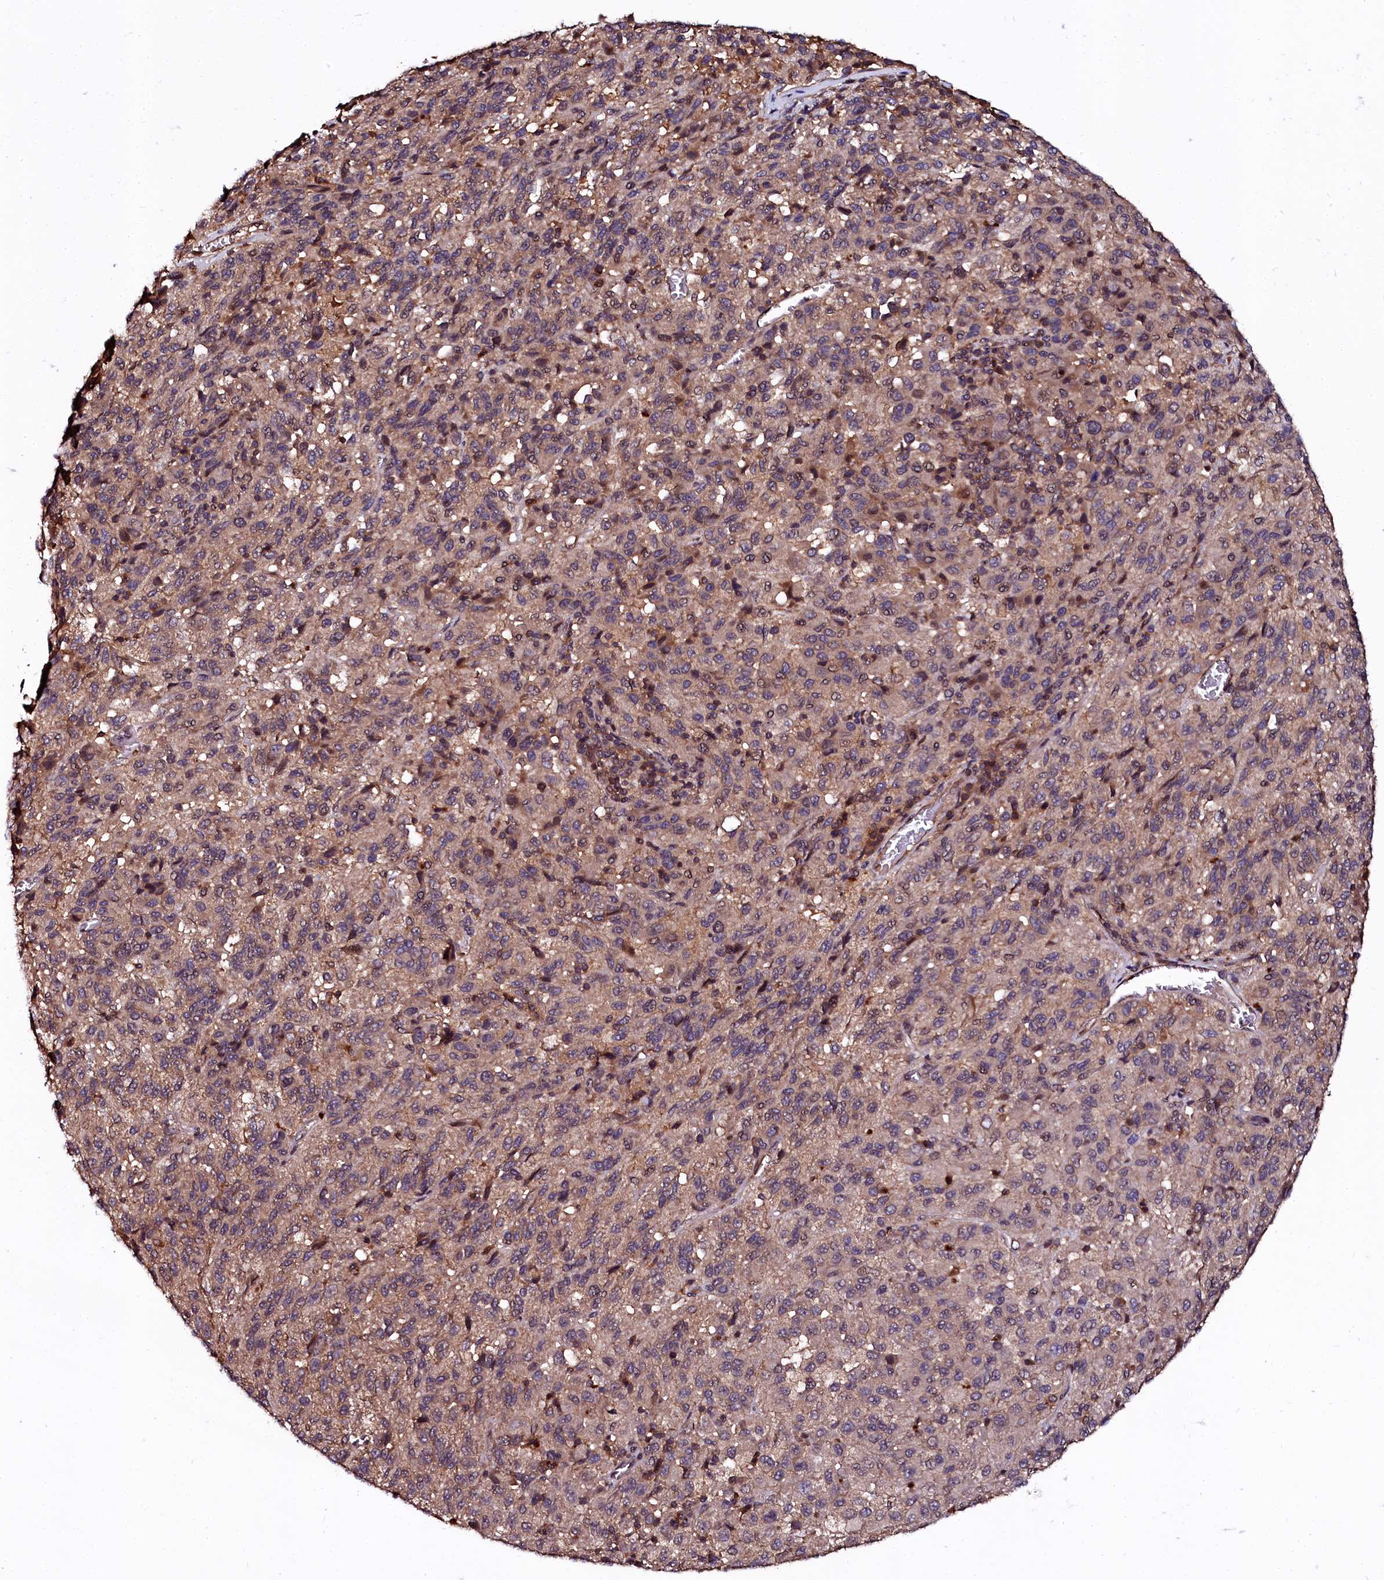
{"staining": {"intensity": "weak", "quantity": "25%-75%", "location": "cytoplasmic/membranous"}, "tissue": "melanoma", "cell_type": "Tumor cells", "image_type": "cancer", "snomed": [{"axis": "morphology", "description": "Malignant melanoma, Metastatic site"}, {"axis": "topography", "description": "Lung"}], "caption": "Brown immunohistochemical staining in melanoma shows weak cytoplasmic/membranous expression in about 25%-75% of tumor cells.", "gene": "N4BP1", "patient": {"sex": "male", "age": 64}}